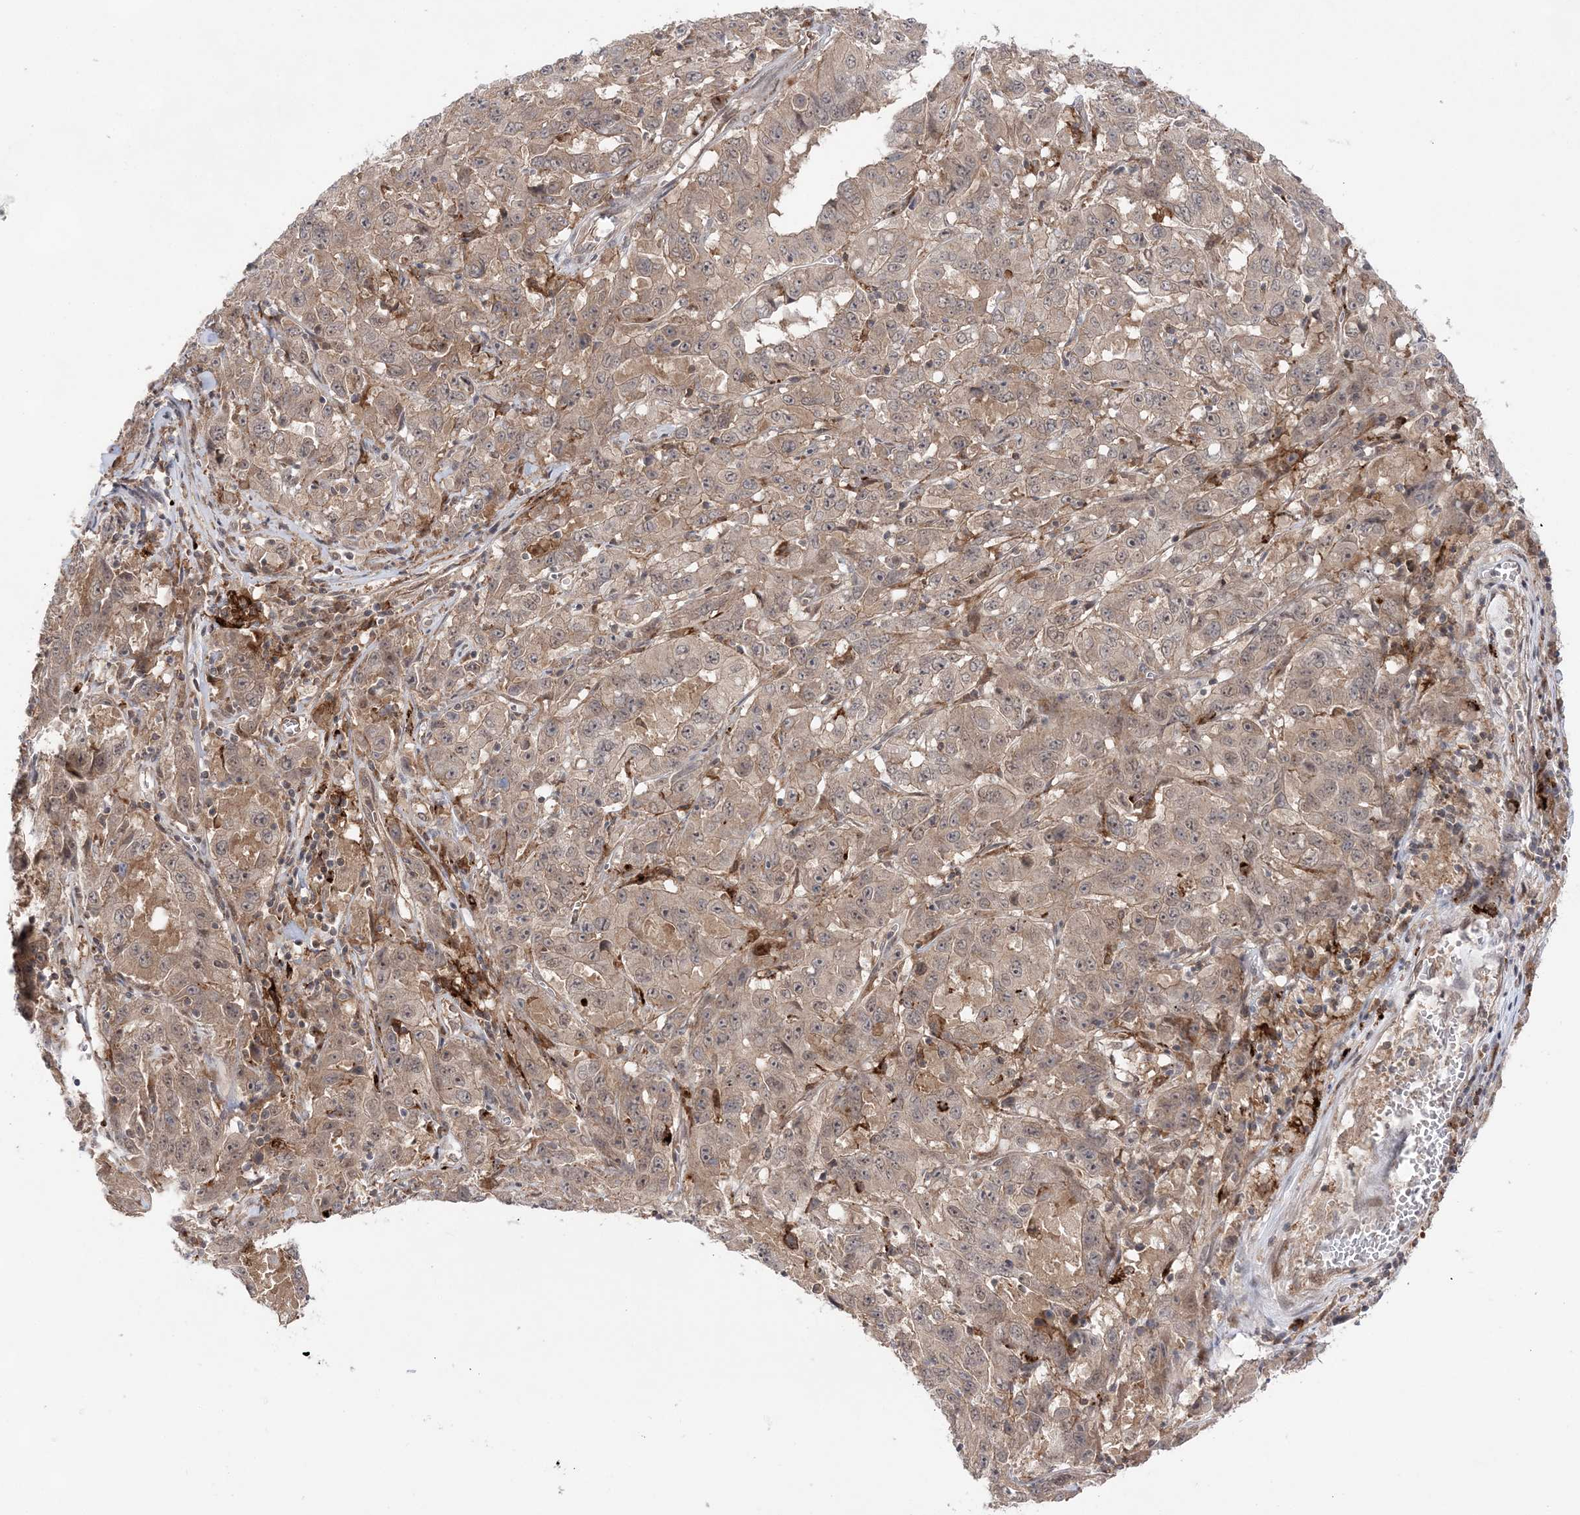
{"staining": {"intensity": "weak", "quantity": ">75%", "location": "cytoplasmic/membranous"}, "tissue": "pancreatic cancer", "cell_type": "Tumor cells", "image_type": "cancer", "snomed": [{"axis": "morphology", "description": "Adenocarcinoma, NOS"}, {"axis": "topography", "description": "Pancreas"}], "caption": "Human adenocarcinoma (pancreatic) stained for a protein (brown) demonstrates weak cytoplasmic/membranous positive expression in approximately >75% of tumor cells.", "gene": "ANAPC15", "patient": {"sex": "male", "age": 63}}